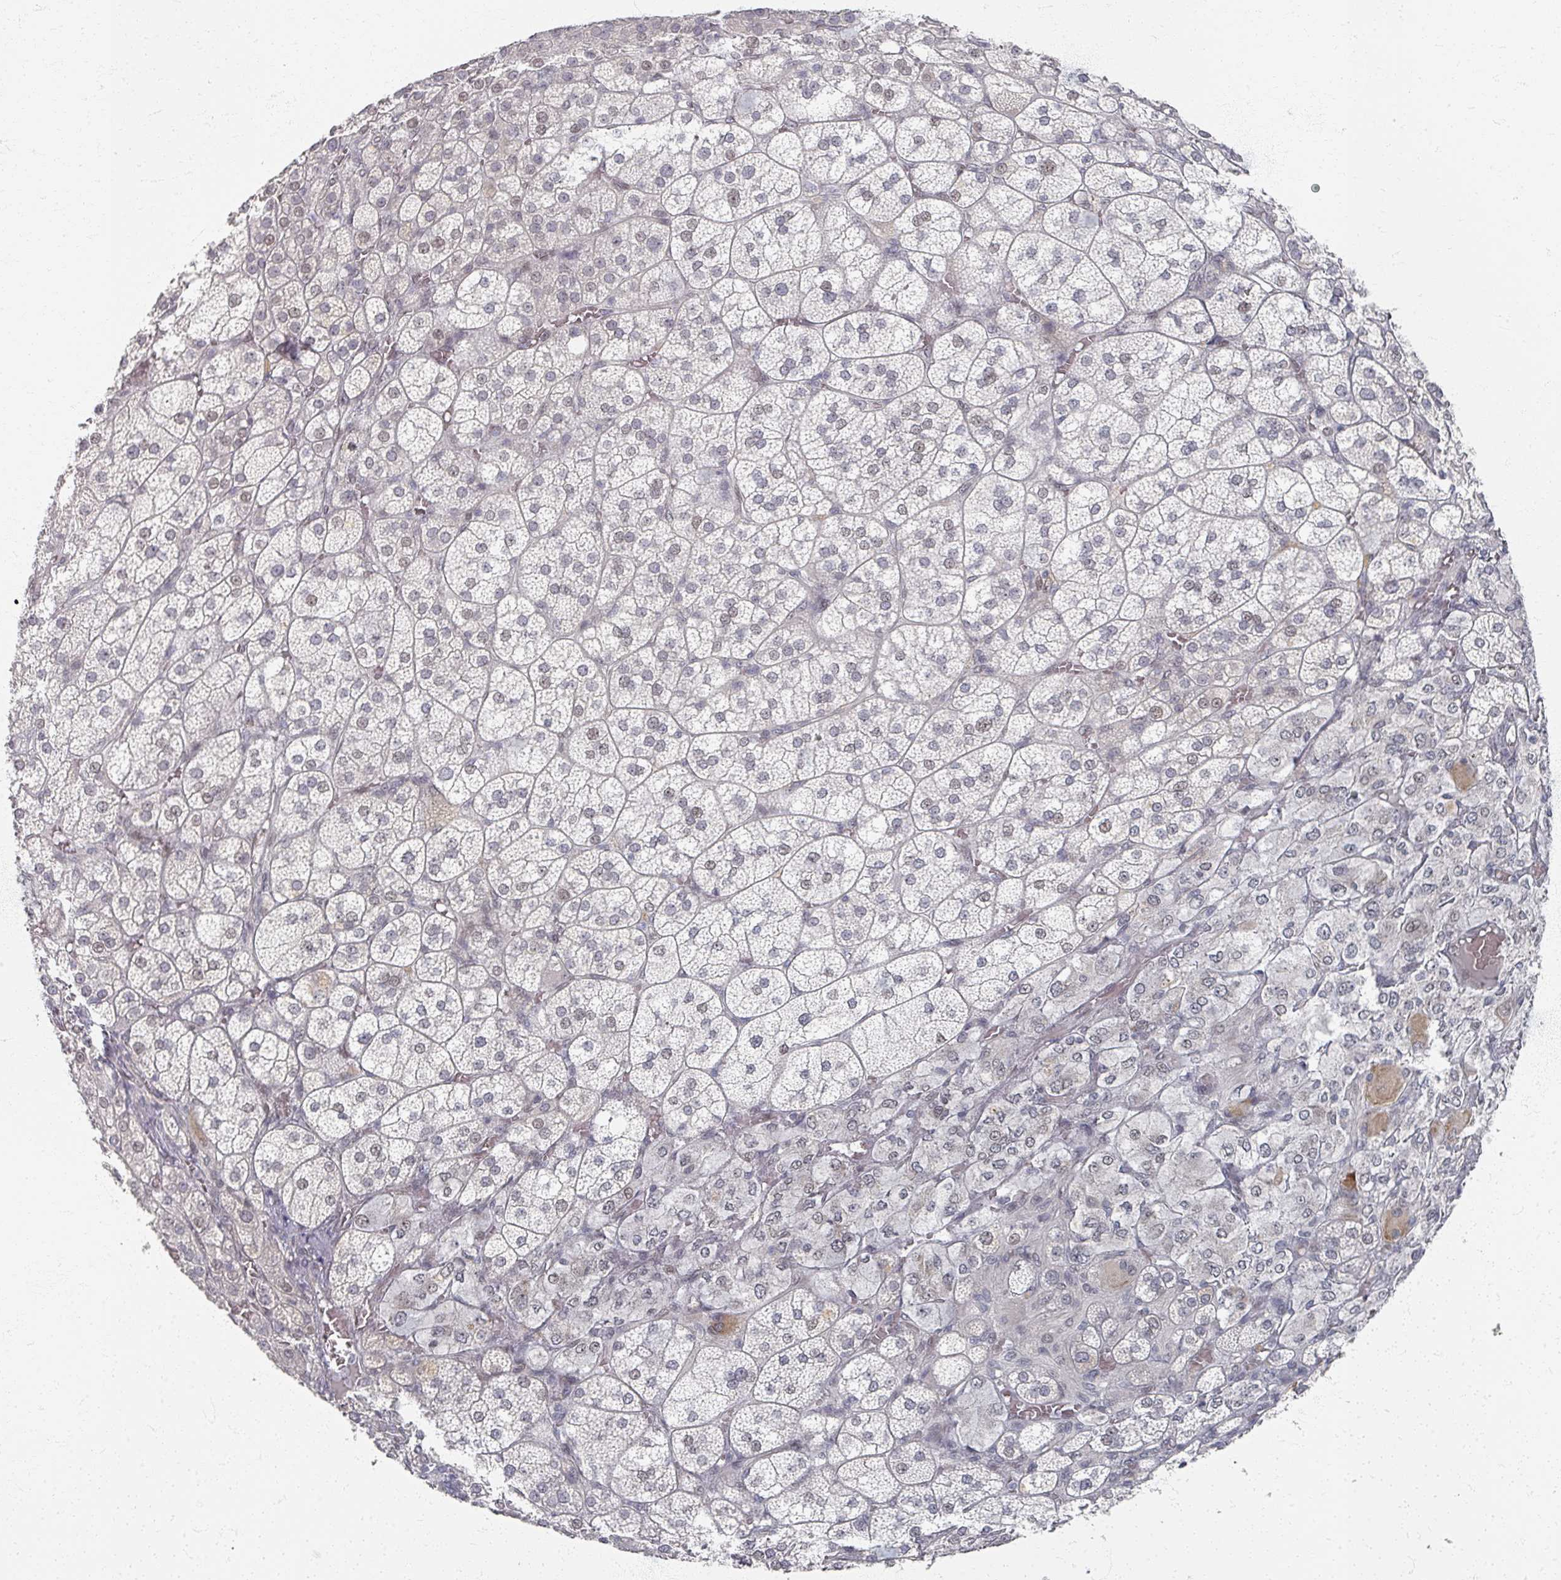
{"staining": {"intensity": "moderate", "quantity": "25%-75%", "location": "nuclear"}, "tissue": "adrenal gland", "cell_type": "Glandular cells", "image_type": "normal", "snomed": [{"axis": "morphology", "description": "Normal tissue, NOS"}, {"axis": "topography", "description": "Adrenal gland"}], "caption": "This micrograph reveals unremarkable adrenal gland stained with immunohistochemistry to label a protein in brown. The nuclear of glandular cells show moderate positivity for the protein. Nuclei are counter-stained blue.", "gene": "PSKH1", "patient": {"sex": "female", "age": 60}}